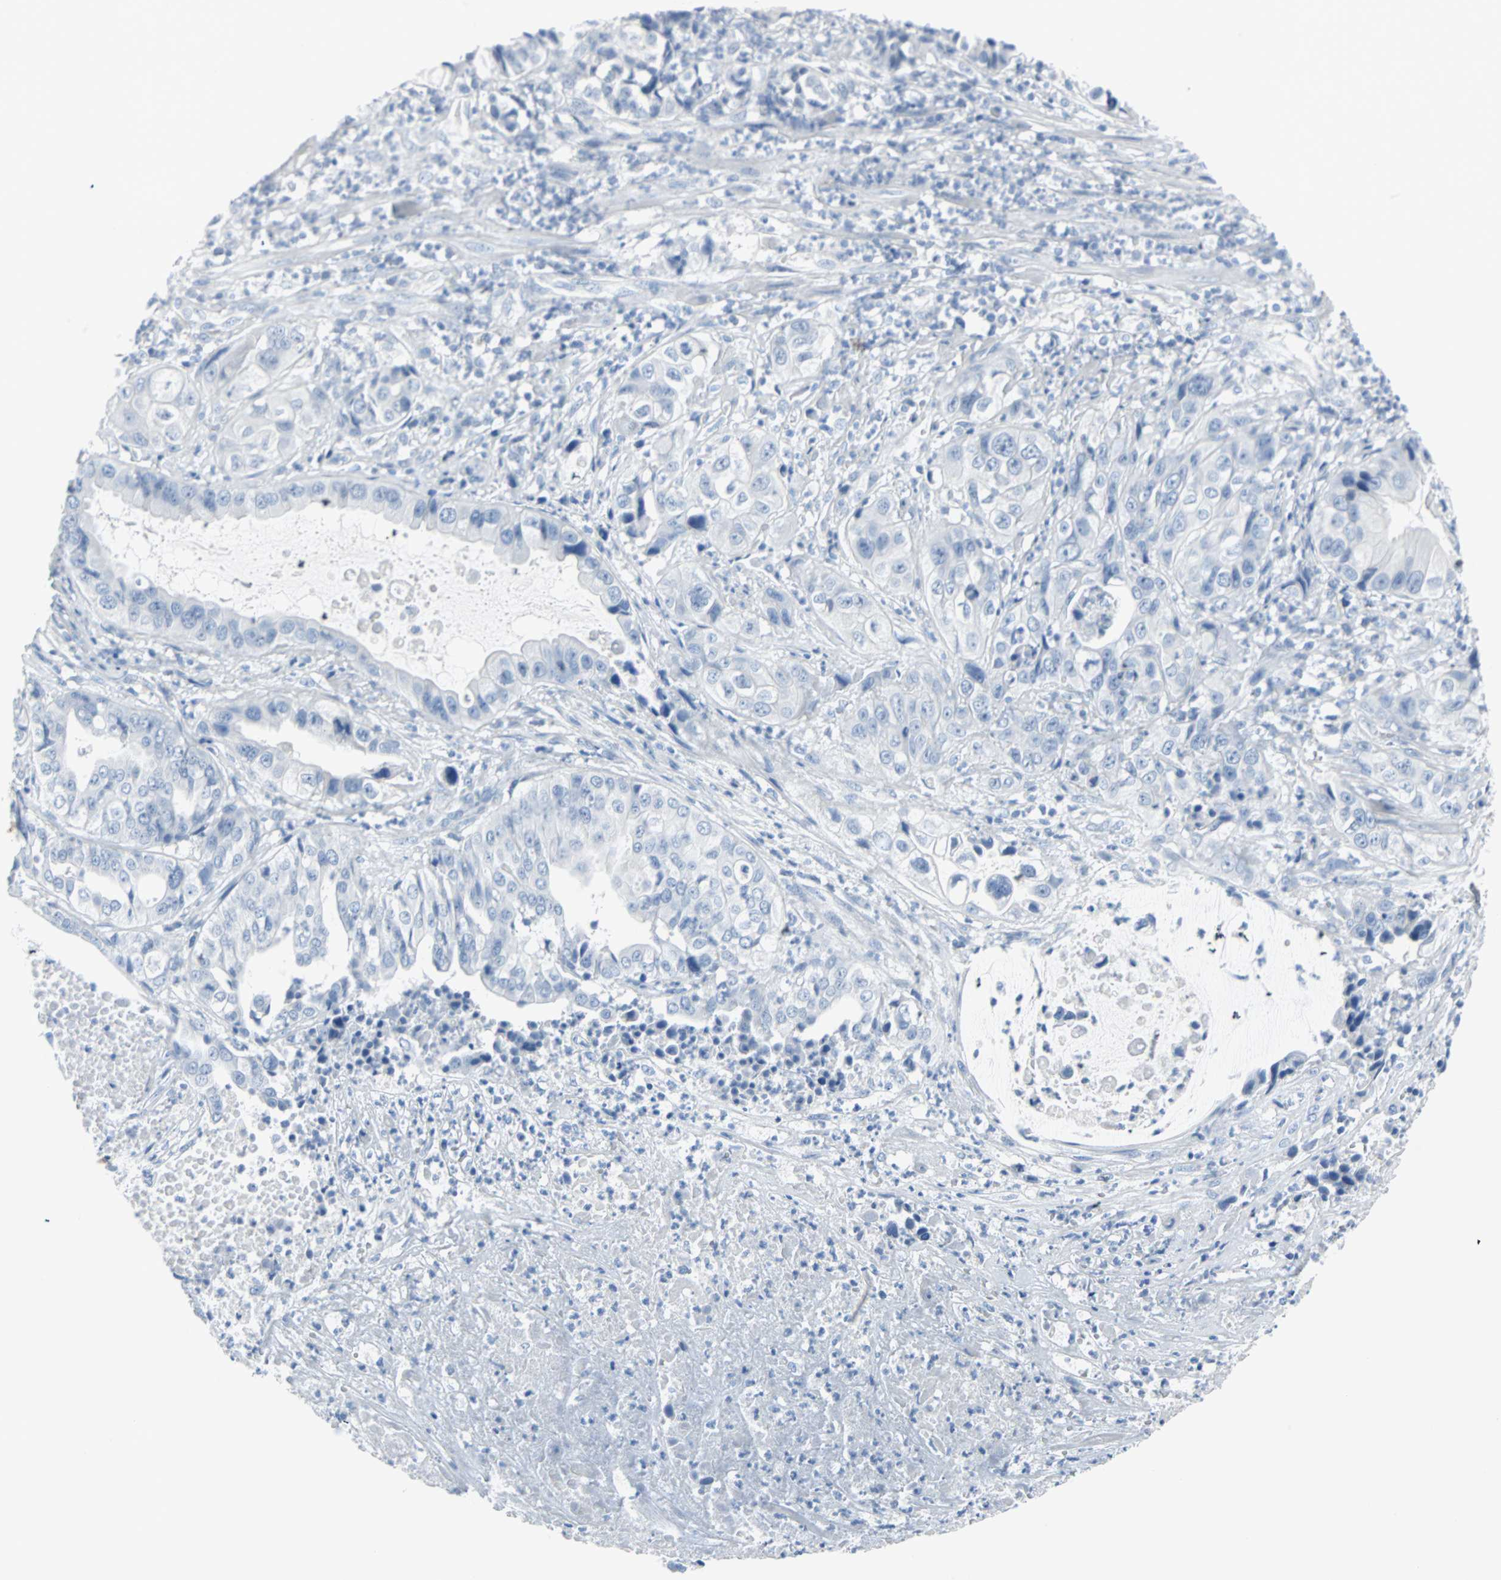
{"staining": {"intensity": "negative", "quantity": "none", "location": "none"}, "tissue": "liver cancer", "cell_type": "Tumor cells", "image_type": "cancer", "snomed": [{"axis": "morphology", "description": "Cholangiocarcinoma"}, {"axis": "topography", "description": "Liver"}], "caption": "This photomicrograph is of liver cancer stained with IHC to label a protein in brown with the nuclei are counter-stained blue. There is no expression in tumor cells. The staining is performed using DAB (3,3'-diaminobenzidine) brown chromogen with nuclei counter-stained in using hematoxylin.", "gene": "STX1A", "patient": {"sex": "female", "age": 61}}